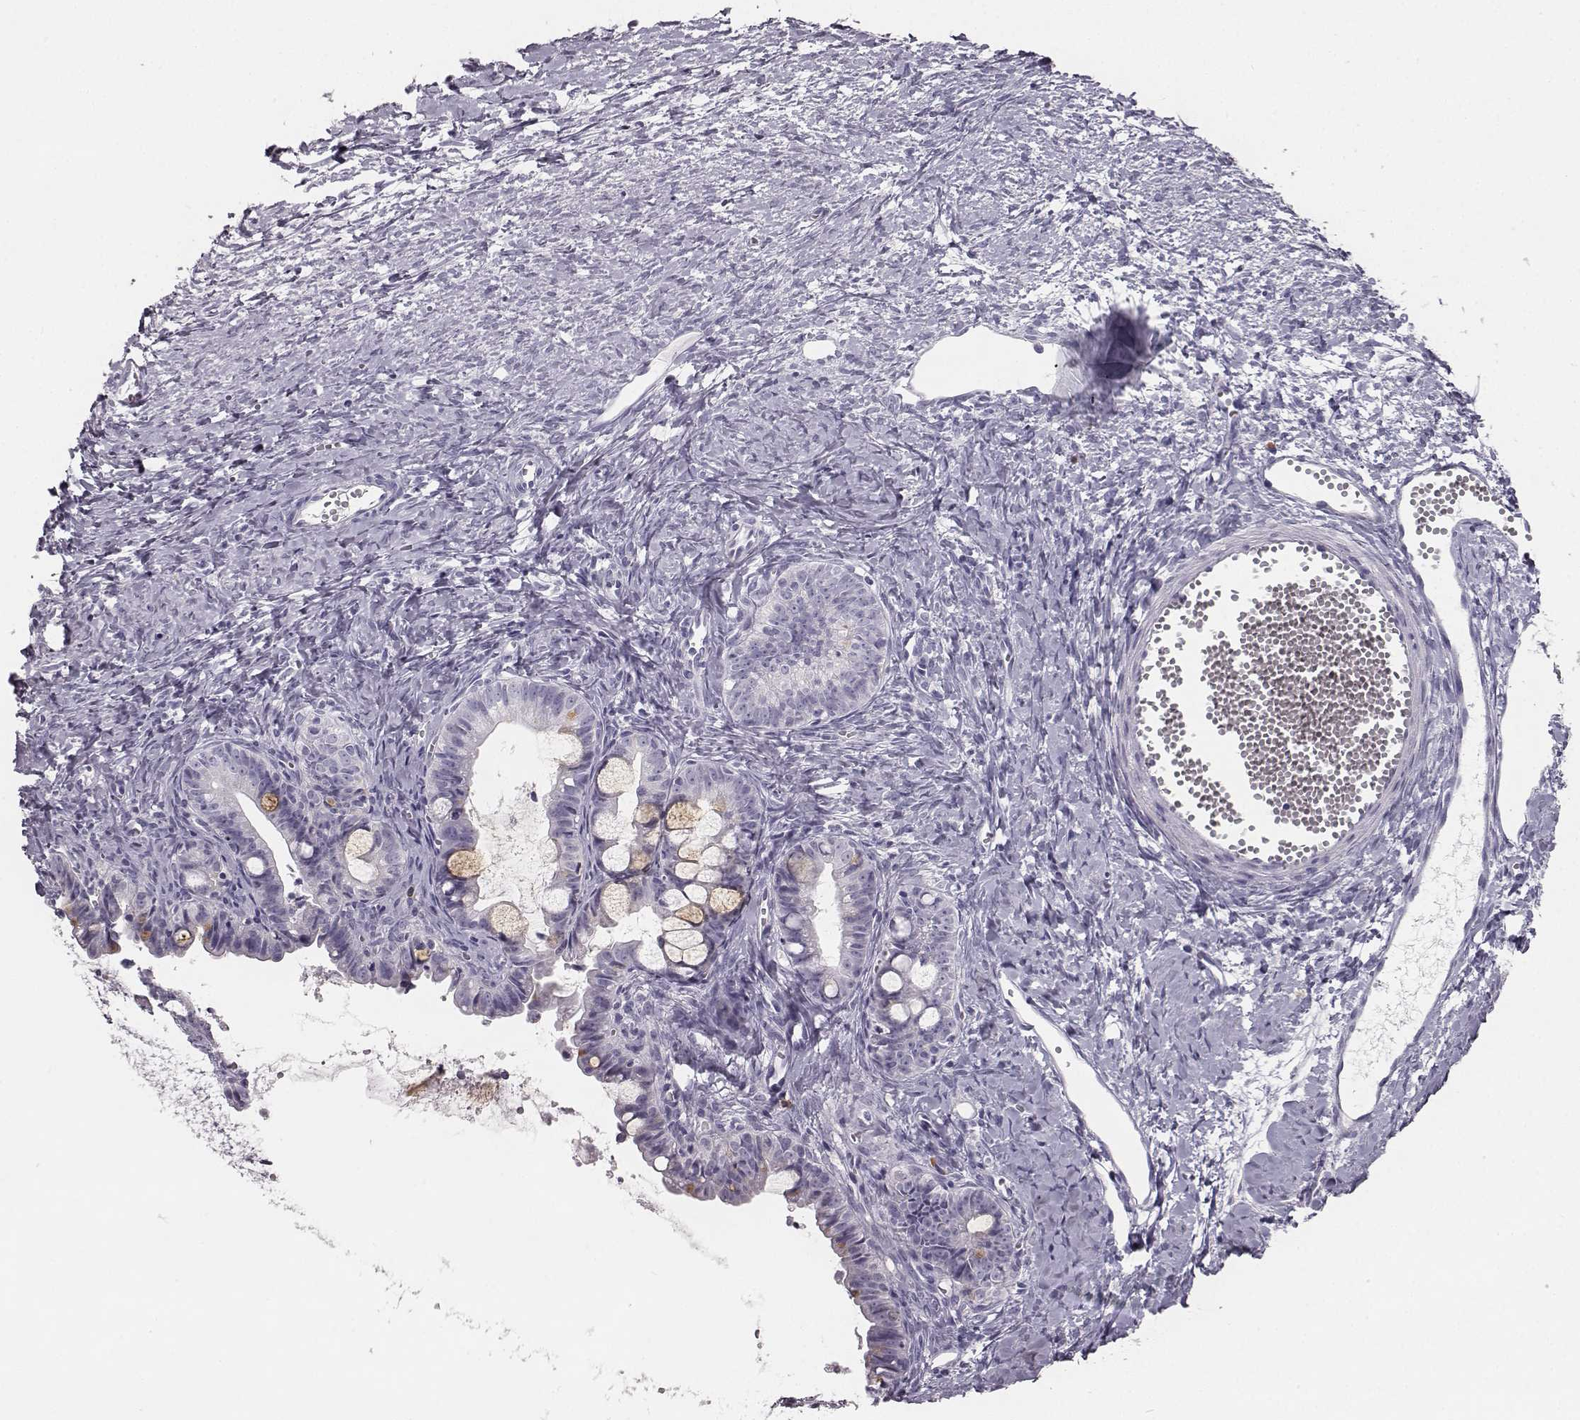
{"staining": {"intensity": "weak", "quantity": "<25%", "location": "cytoplasmic/membranous"}, "tissue": "ovarian cancer", "cell_type": "Tumor cells", "image_type": "cancer", "snomed": [{"axis": "morphology", "description": "Cystadenocarcinoma, mucinous, NOS"}, {"axis": "topography", "description": "Ovary"}], "caption": "High power microscopy micrograph of an immunohistochemistry histopathology image of mucinous cystadenocarcinoma (ovarian), revealing no significant expression in tumor cells.", "gene": "NPTXR", "patient": {"sex": "female", "age": 63}}